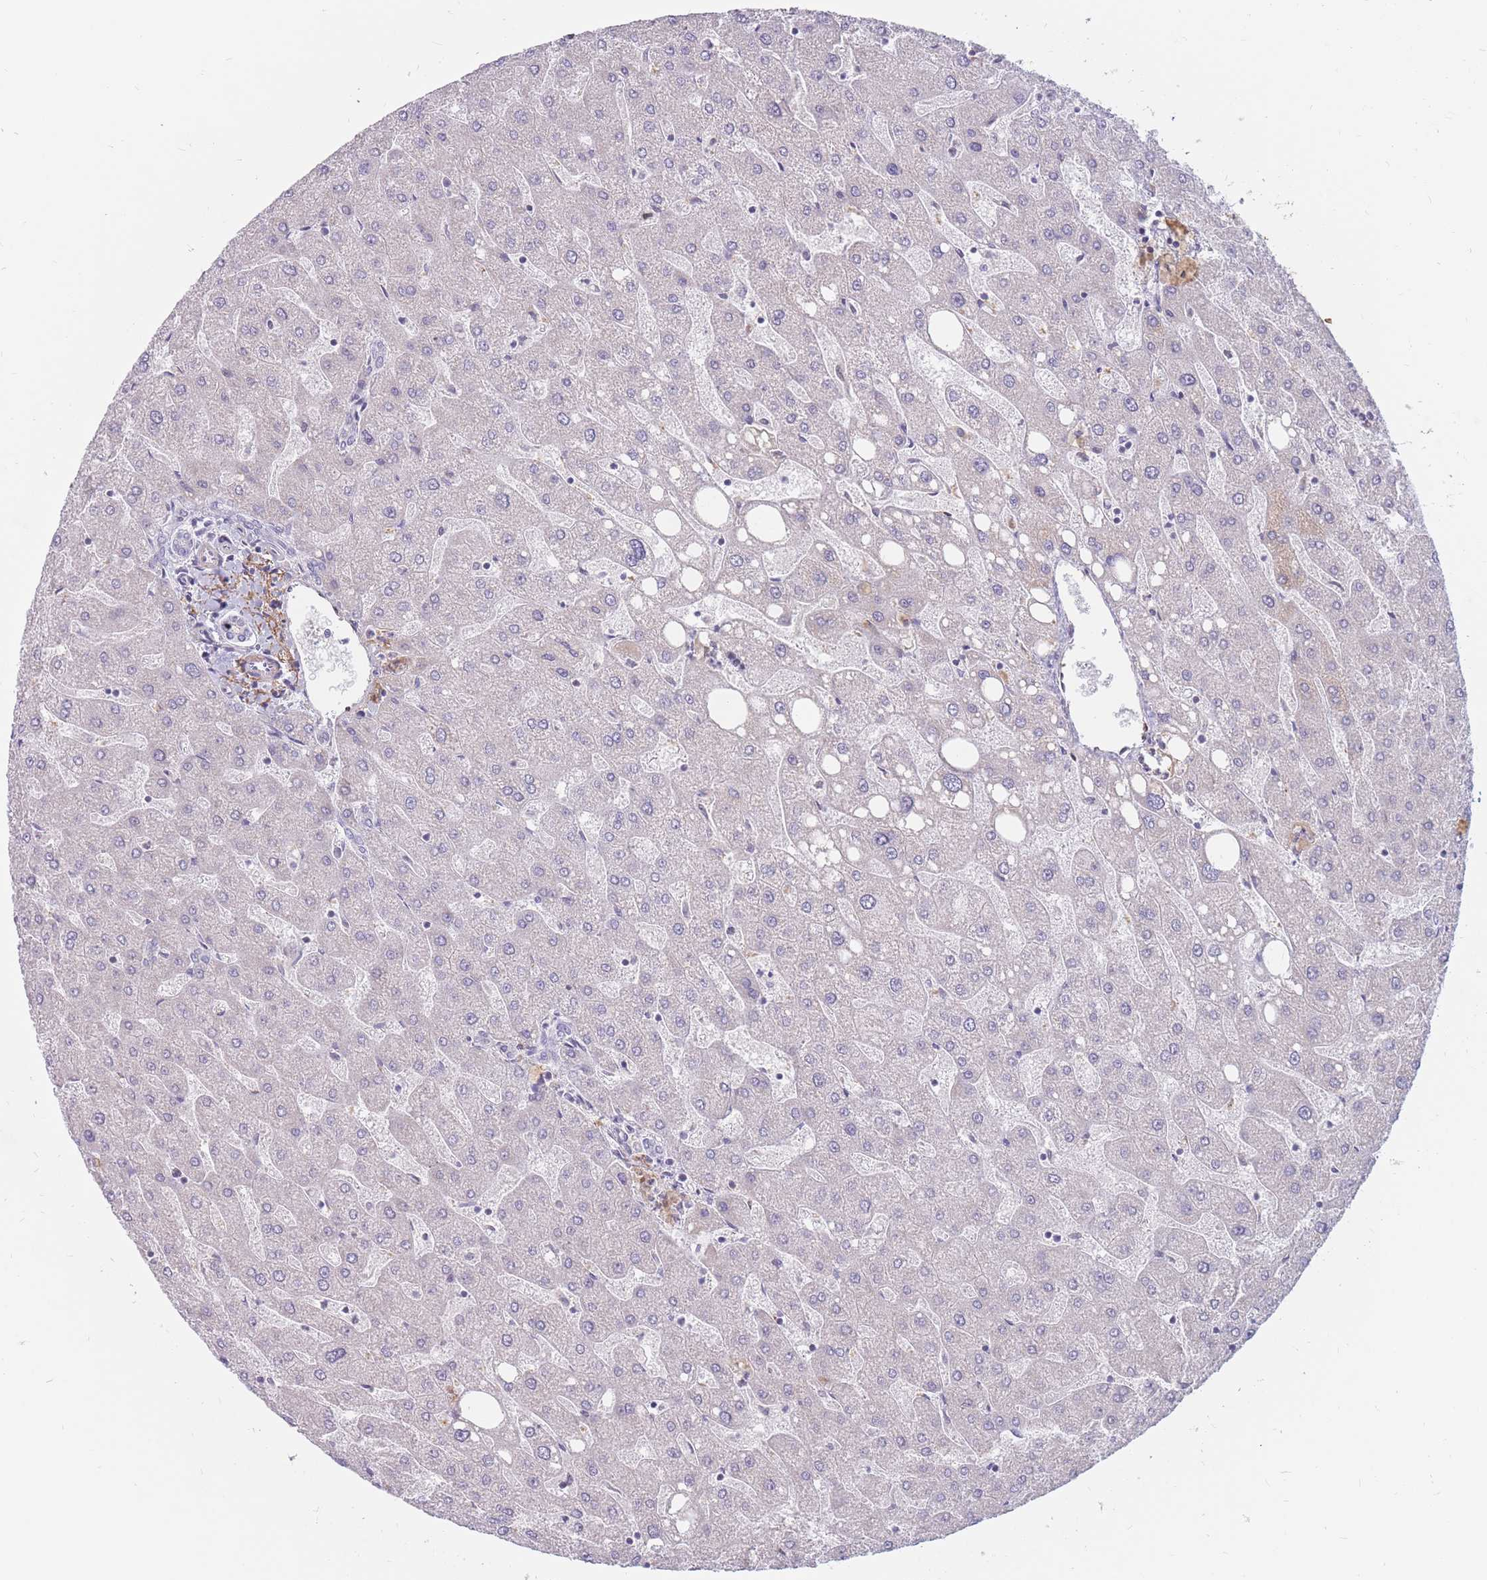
{"staining": {"intensity": "negative", "quantity": "none", "location": "none"}, "tissue": "liver", "cell_type": "Cholangiocytes", "image_type": "normal", "snomed": [{"axis": "morphology", "description": "Normal tissue, NOS"}, {"axis": "topography", "description": "Liver"}], "caption": "This is an IHC histopathology image of unremarkable liver. There is no expression in cholangiocytes.", "gene": "PTGDR", "patient": {"sex": "male", "age": 67}}